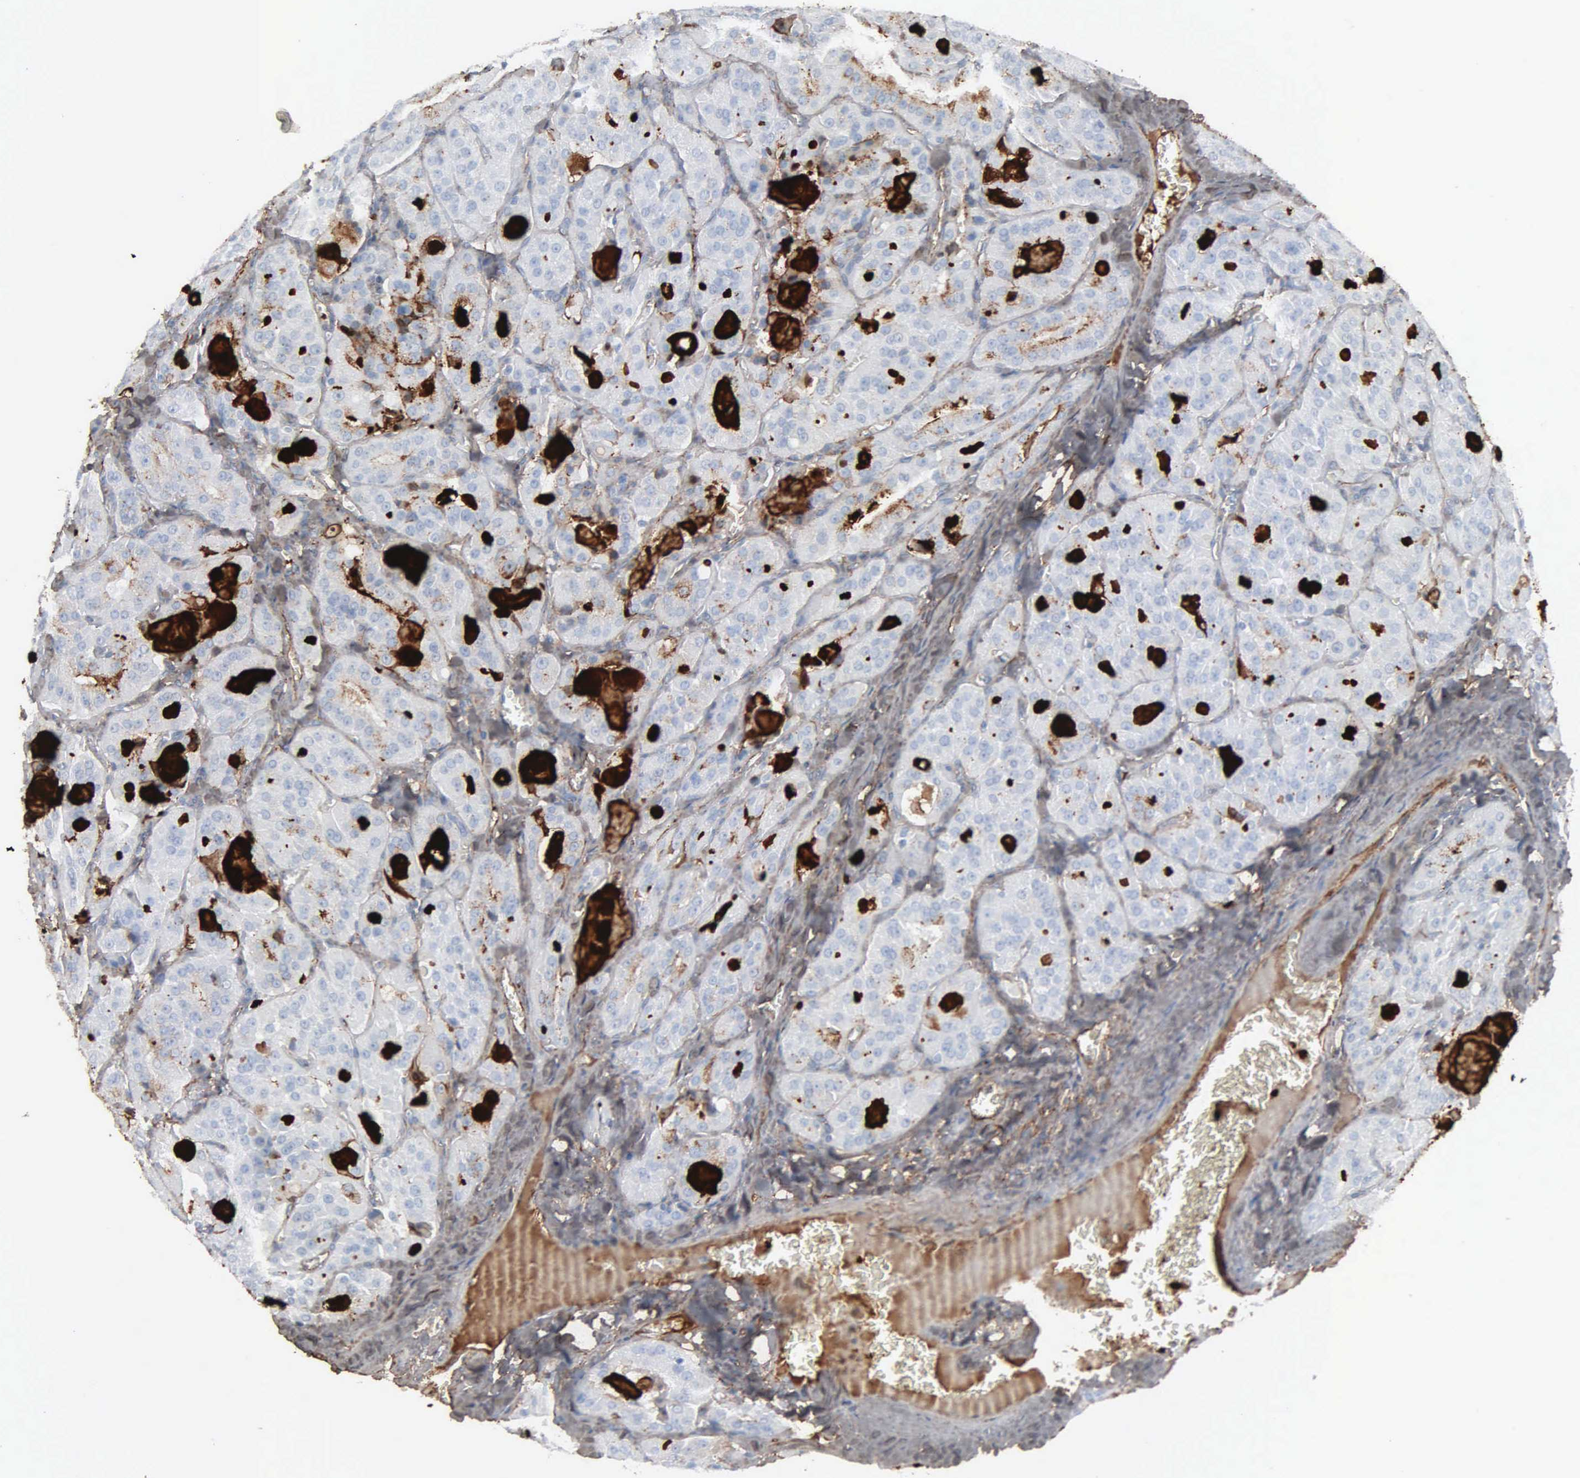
{"staining": {"intensity": "negative", "quantity": "none", "location": "none"}, "tissue": "thyroid cancer", "cell_type": "Tumor cells", "image_type": "cancer", "snomed": [{"axis": "morphology", "description": "Carcinoma, NOS"}, {"axis": "topography", "description": "Thyroid gland"}], "caption": "The image exhibits no staining of tumor cells in carcinoma (thyroid).", "gene": "FN1", "patient": {"sex": "male", "age": 76}}